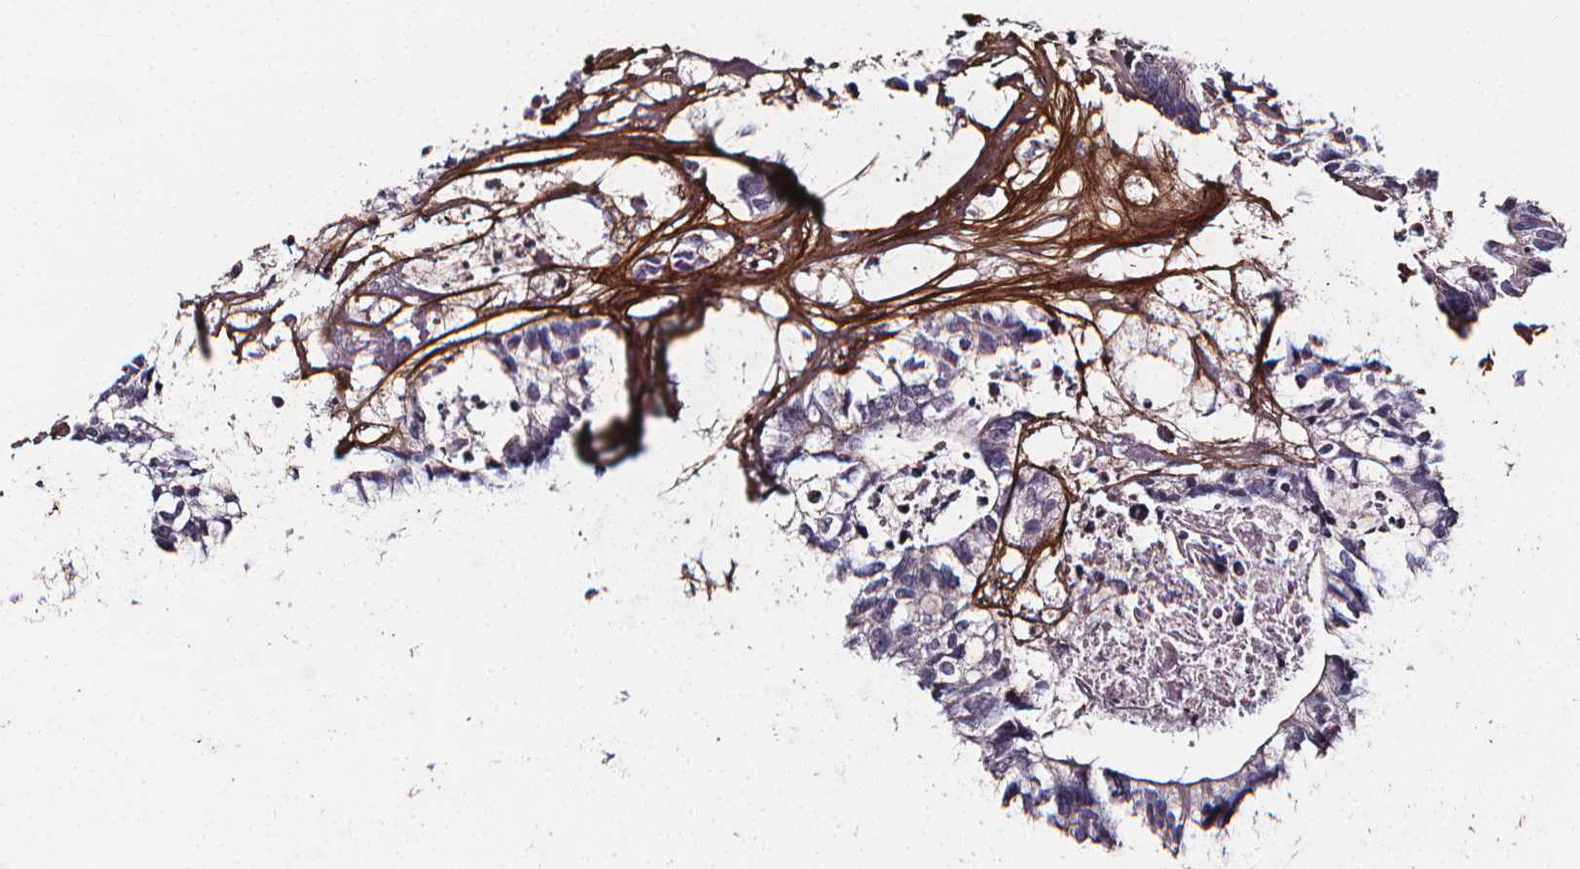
{"staining": {"intensity": "negative", "quantity": "none", "location": "none"}, "tissue": "colorectal cancer", "cell_type": "Tumor cells", "image_type": "cancer", "snomed": [{"axis": "morphology", "description": "Adenocarcinoma, NOS"}, {"axis": "topography", "description": "Colon"}, {"axis": "topography", "description": "Rectum"}], "caption": "Protein analysis of colorectal adenocarcinoma demonstrates no significant staining in tumor cells. (DAB IHC with hematoxylin counter stain).", "gene": "AEBP1", "patient": {"sex": "male", "age": 57}}